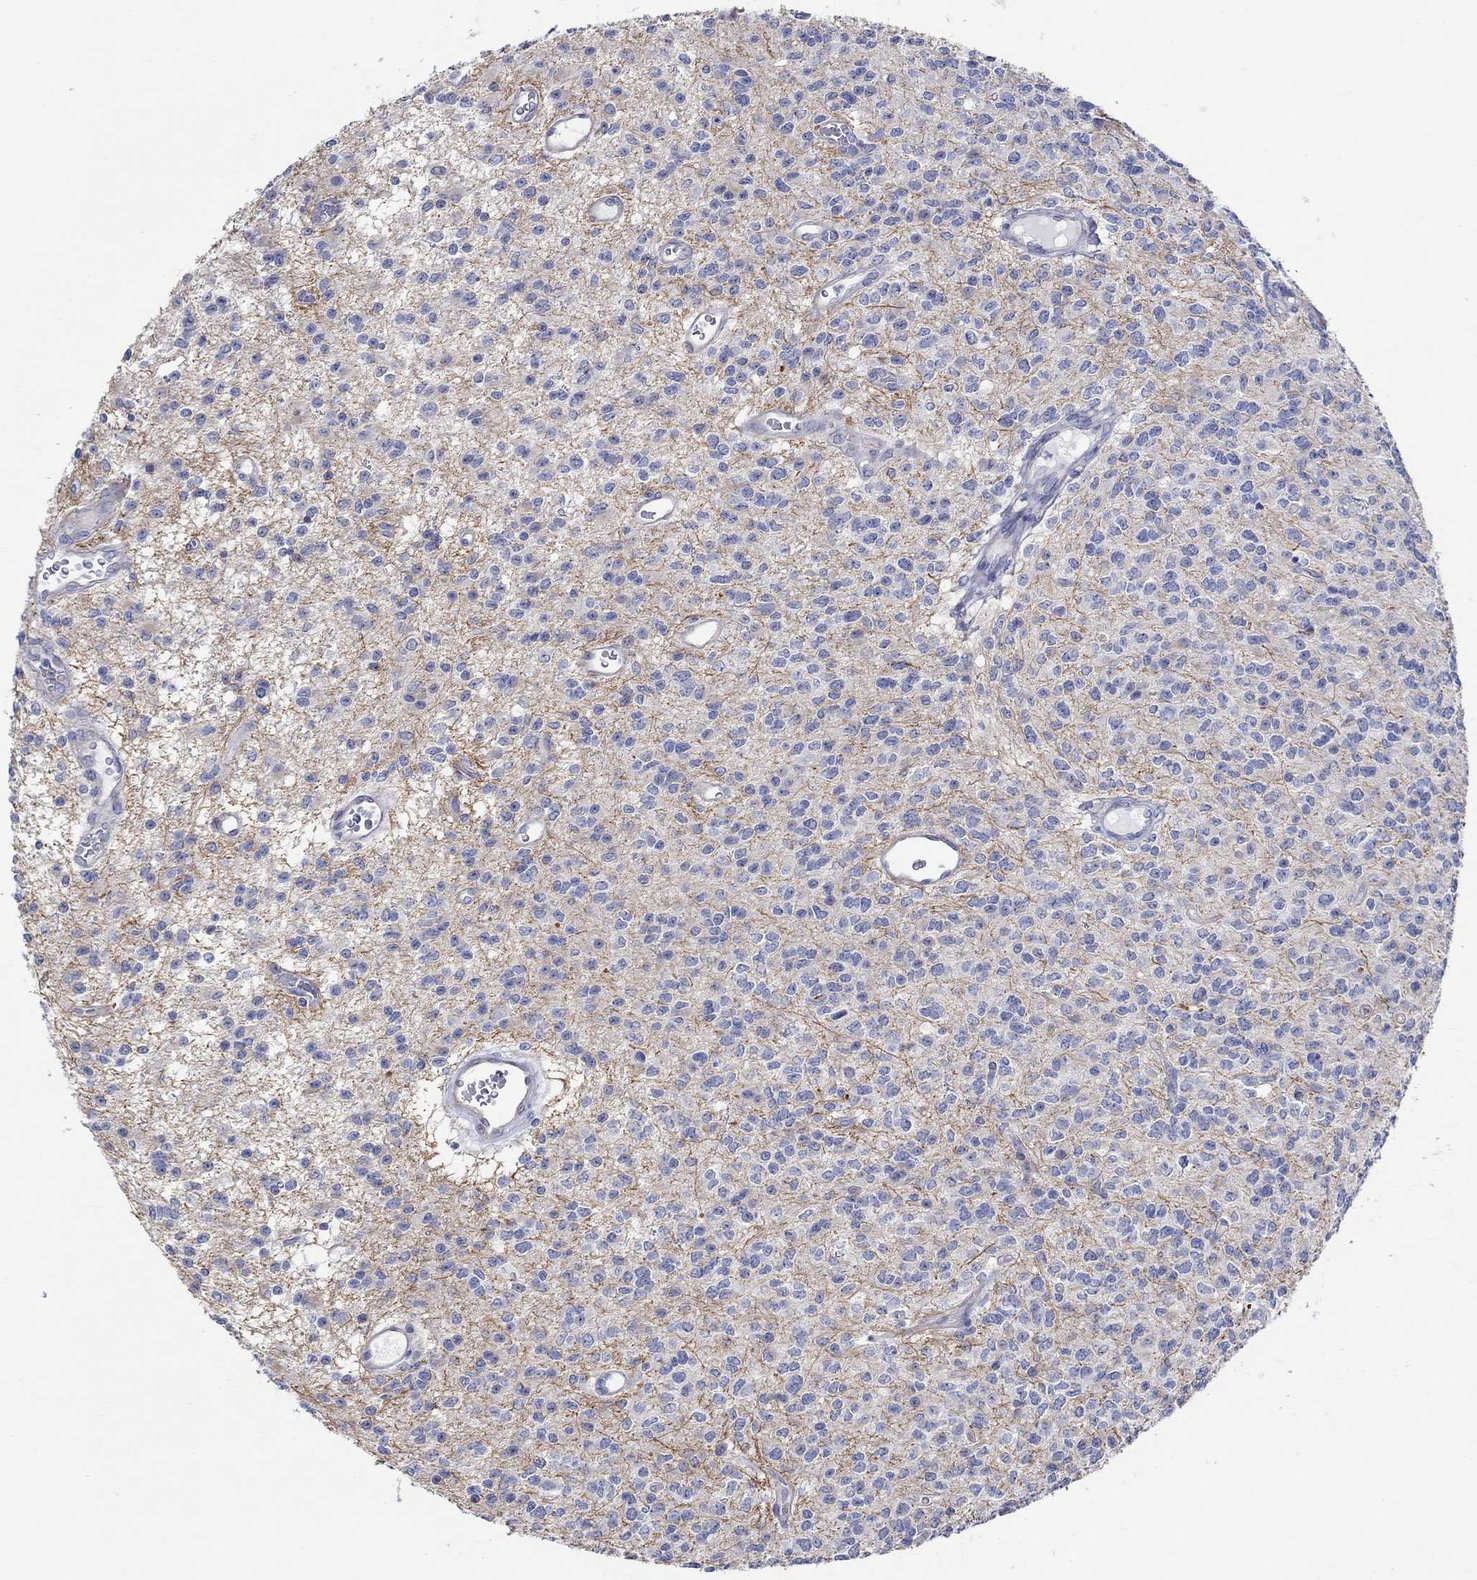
{"staining": {"intensity": "negative", "quantity": "none", "location": "none"}, "tissue": "glioma", "cell_type": "Tumor cells", "image_type": "cancer", "snomed": [{"axis": "morphology", "description": "Glioma, malignant, Low grade"}, {"axis": "topography", "description": "Brain"}], "caption": "Glioma was stained to show a protein in brown. There is no significant positivity in tumor cells.", "gene": "KRT222", "patient": {"sex": "female", "age": 45}}